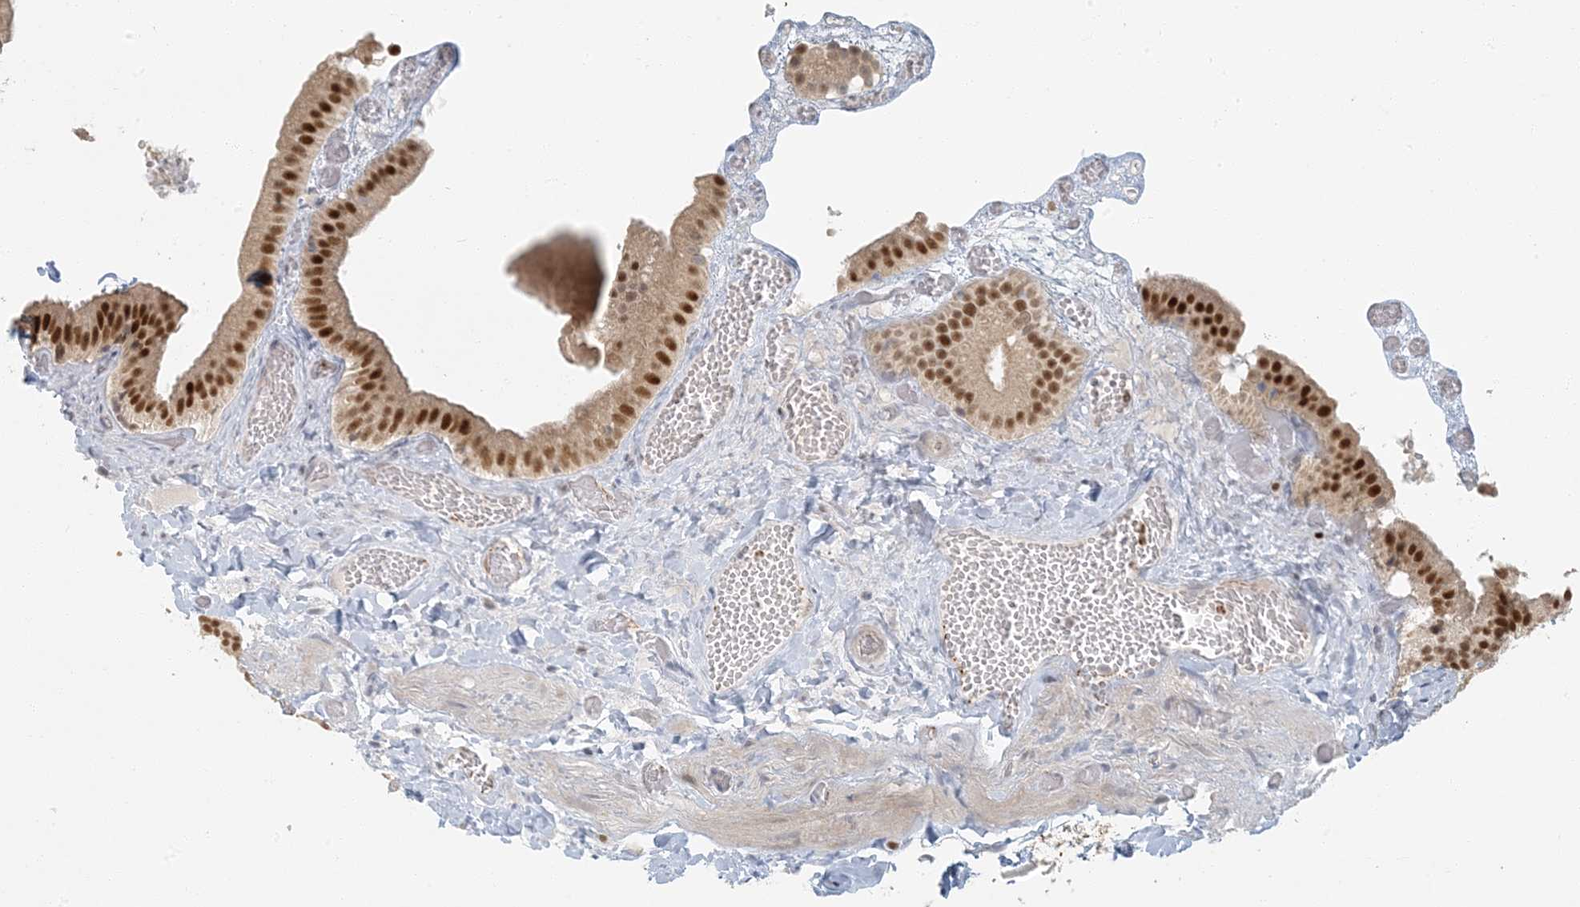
{"staining": {"intensity": "strong", "quantity": "25%-75%", "location": "nuclear"}, "tissue": "gallbladder", "cell_type": "Glandular cells", "image_type": "normal", "snomed": [{"axis": "morphology", "description": "Normal tissue, NOS"}, {"axis": "topography", "description": "Gallbladder"}], "caption": "Human gallbladder stained with a brown dye shows strong nuclear positive staining in approximately 25%-75% of glandular cells.", "gene": "AK9", "patient": {"sex": "female", "age": 64}}